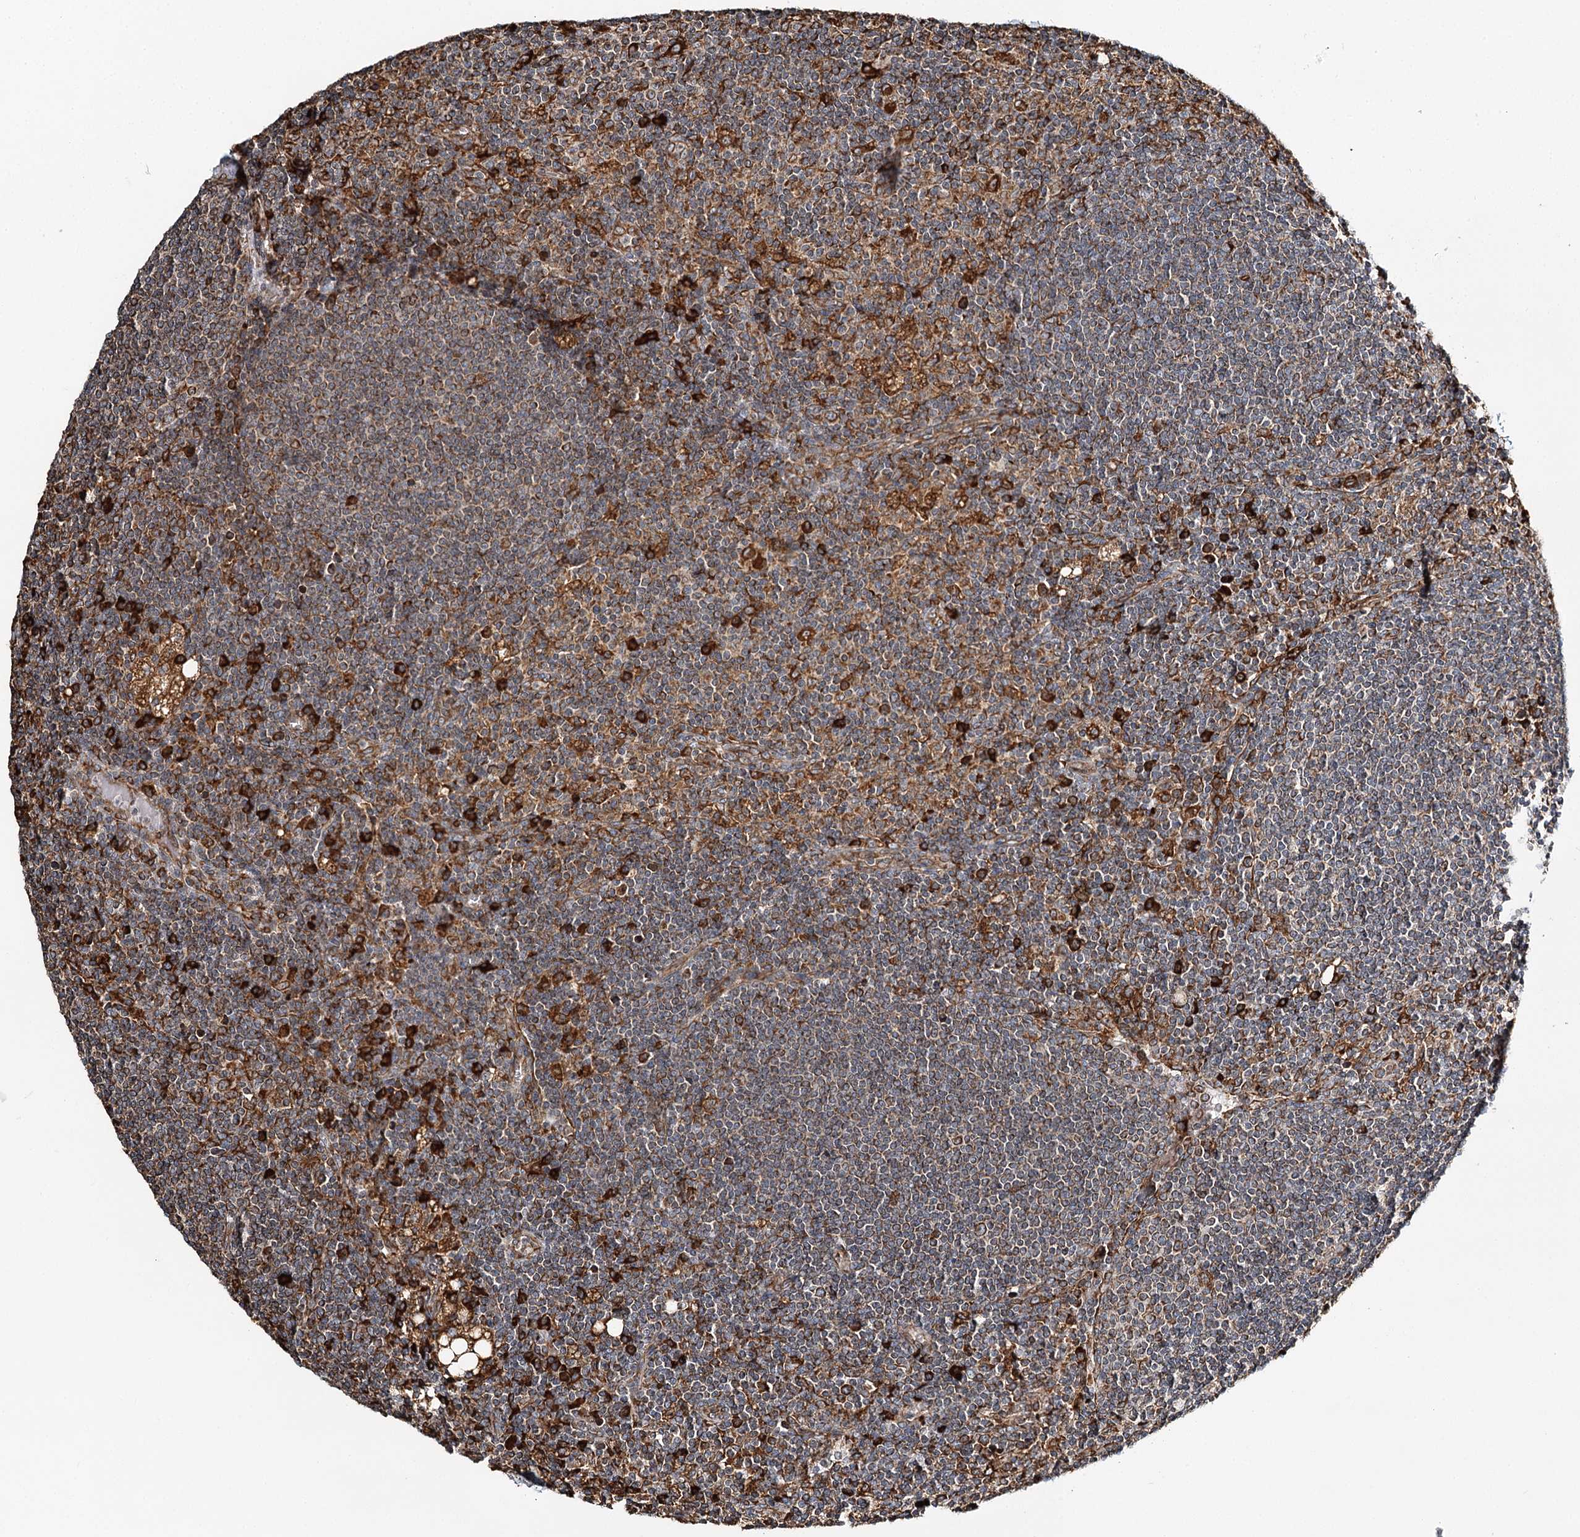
{"staining": {"intensity": "moderate", "quantity": "25%-75%", "location": "cytoplasmic/membranous"}, "tissue": "lymph node", "cell_type": "Germinal center cells", "image_type": "normal", "snomed": [{"axis": "morphology", "description": "Normal tissue, NOS"}, {"axis": "topography", "description": "Lymph node"}], "caption": "DAB immunohistochemical staining of normal human lymph node exhibits moderate cytoplasmic/membranous protein staining in about 25%-75% of germinal center cells. (IHC, brightfield microscopy, high magnification).", "gene": "TAS1R1", "patient": {"sex": "male", "age": 69}}